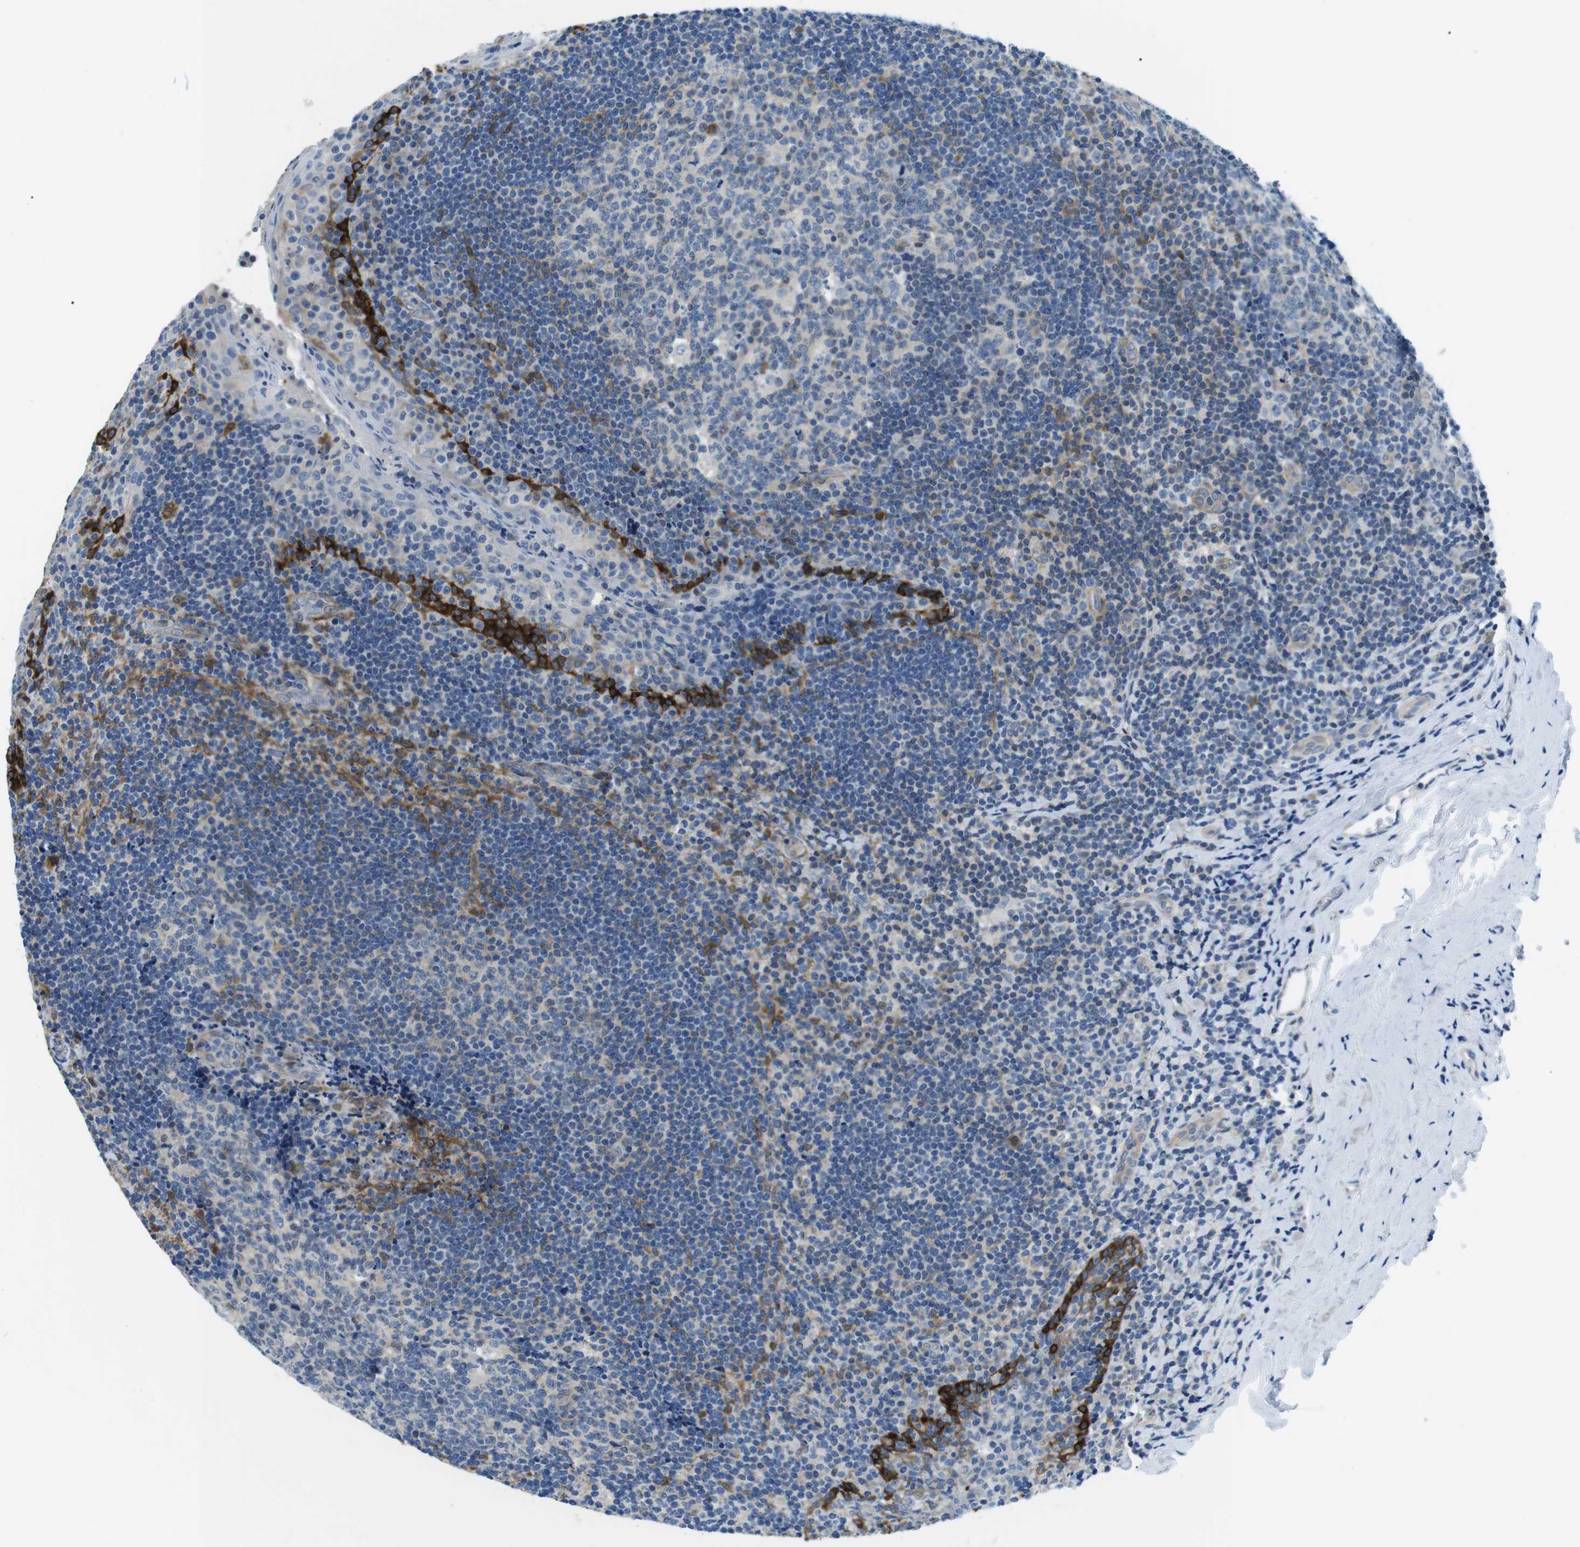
{"staining": {"intensity": "weak", "quantity": "<25%", "location": "cytoplasmic/membranous"}, "tissue": "tonsil", "cell_type": "Germinal center cells", "image_type": "normal", "snomed": [{"axis": "morphology", "description": "Normal tissue, NOS"}, {"axis": "topography", "description": "Tonsil"}], "caption": "This is an IHC histopathology image of normal human tonsil. There is no staining in germinal center cells.", "gene": "PHLDA1", "patient": {"sex": "male", "age": 17}}